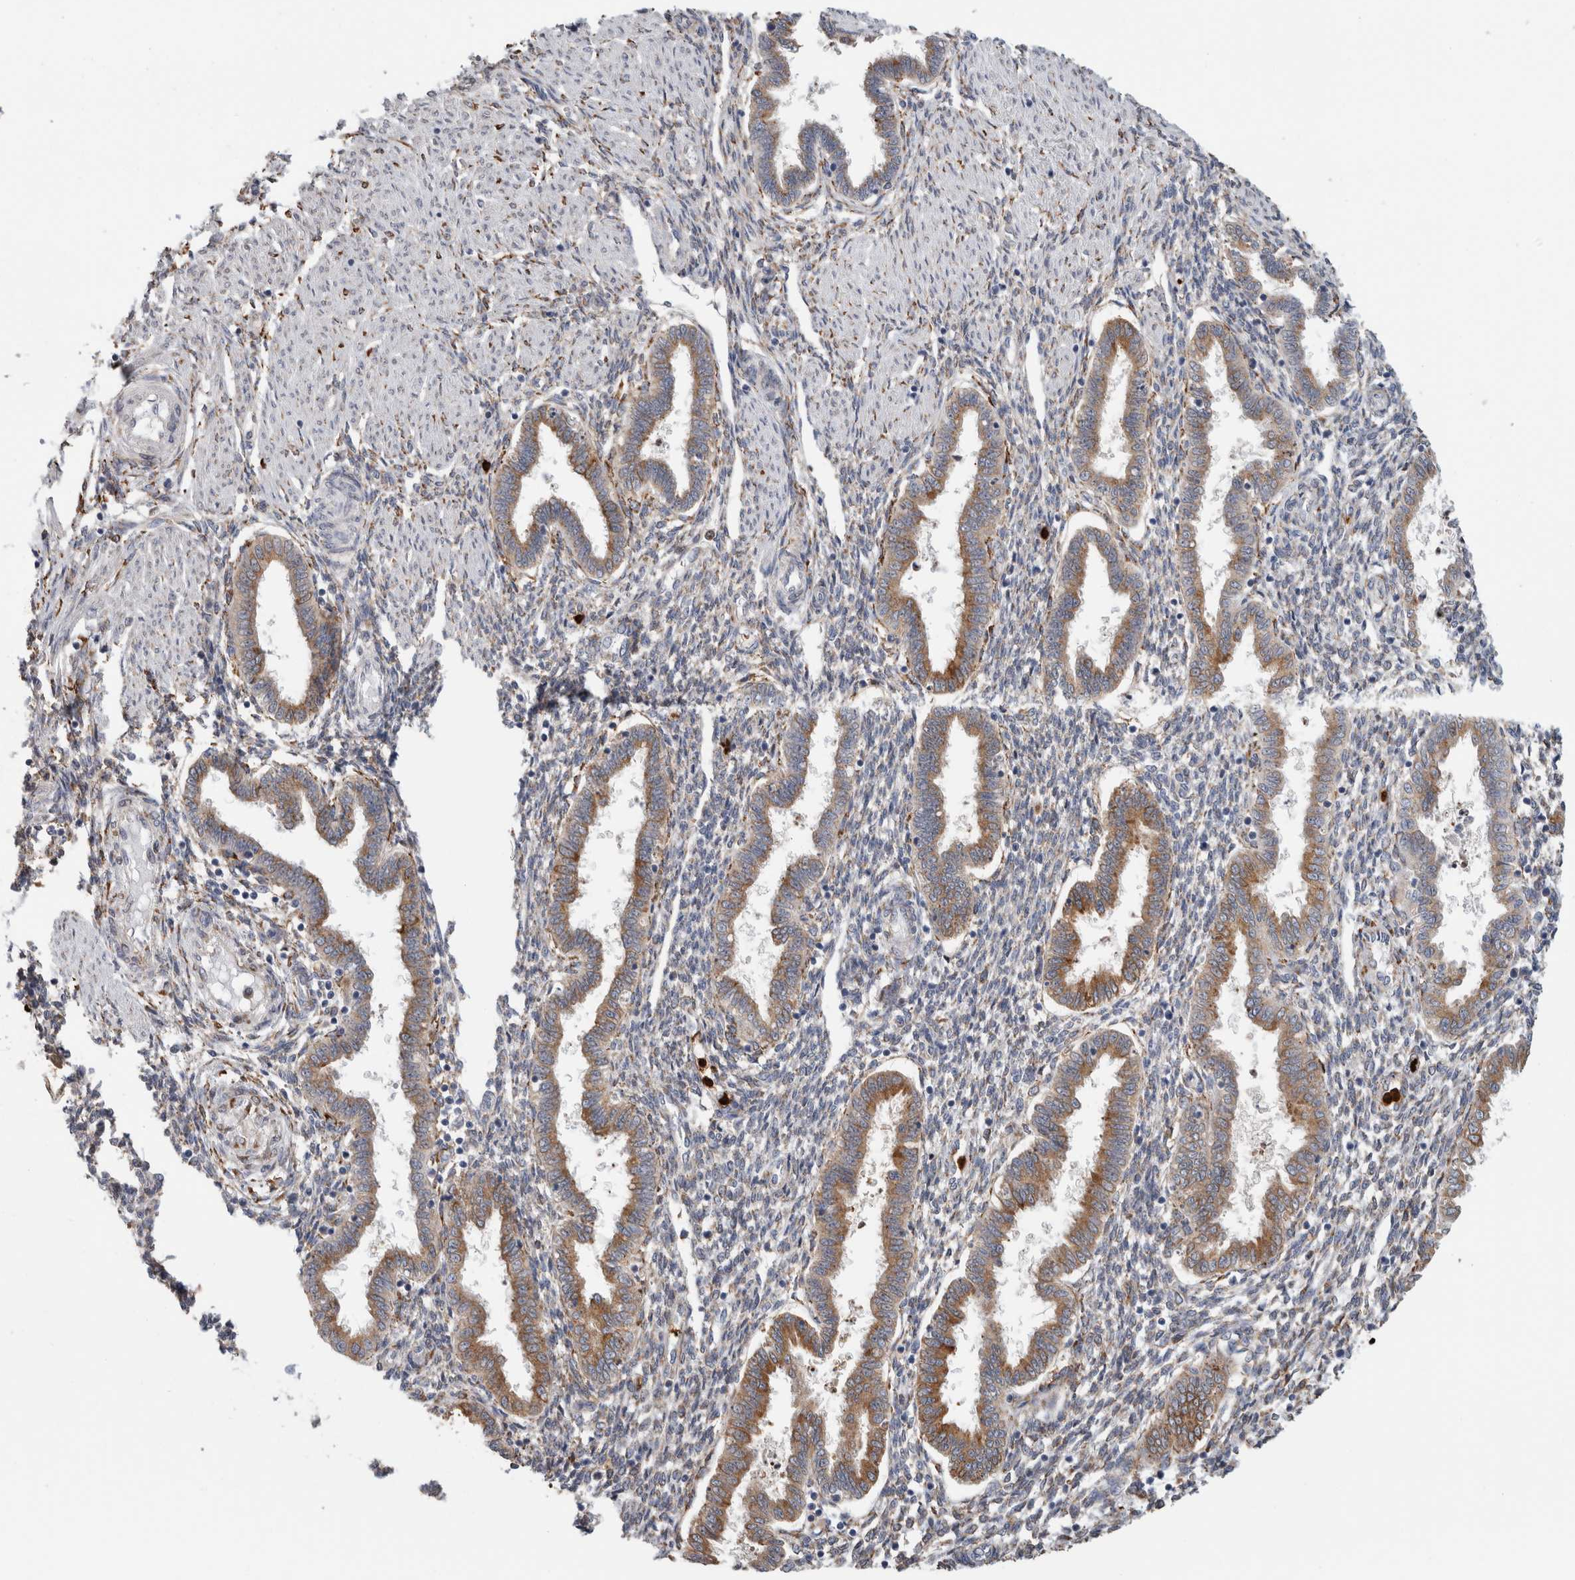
{"staining": {"intensity": "moderate", "quantity": "25%-75%", "location": "cytoplasmic/membranous"}, "tissue": "endometrium", "cell_type": "Cells in endometrial stroma", "image_type": "normal", "snomed": [{"axis": "morphology", "description": "Normal tissue, NOS"}, {"axis": "topography", "description": "Endometrium"}], "caption": "Benign endometrium reveals moderate cytoplasmic/membranous positivity in about 25%-75% of cells in endometrial stroma (DAB (3,3'-diaminobenzidine) IHC, brown staining for protein, blue staining for nuclei)..", "gene": "P4HA1", "patient": {"sex": "female", "age": 33}}